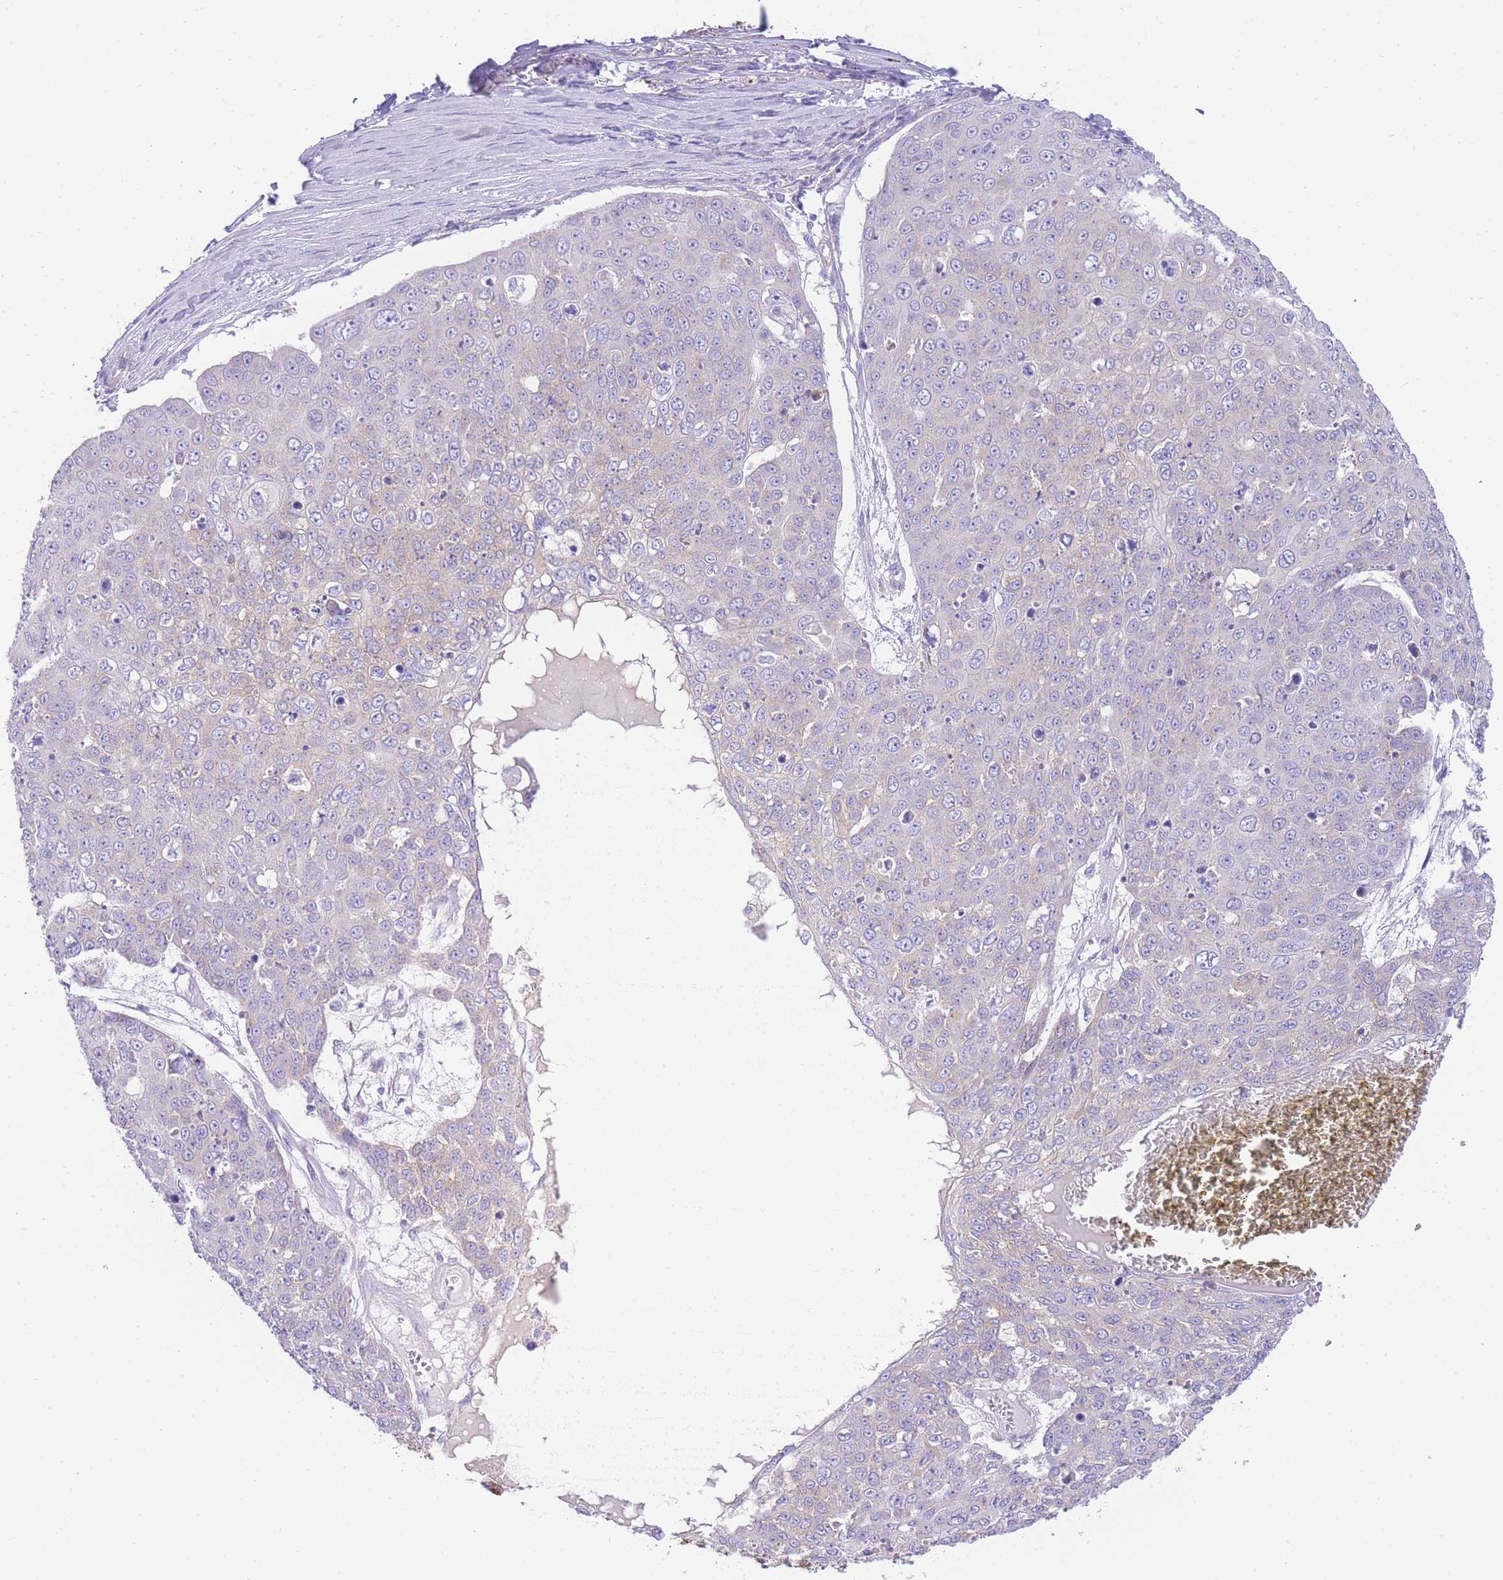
{"staining": {"intensity": "negative", "quantity": "none", "location": "none"}, "tissue": "skin cancer", "cell_type": "Tumor cells", "image_type": "cancer", "snomed": [{"axis": "morphology", "description": "Squamous cell carcinoma, NOS"}, {"axis": "topography", "description": "Skin"}], "caption": "Histopathology image shows no protein staining in tumor cells of skin cancer tissue. Nuclei are stained in blue.", "gene": "ACSM4", "patient": {"sex": "male", "age": 71}}